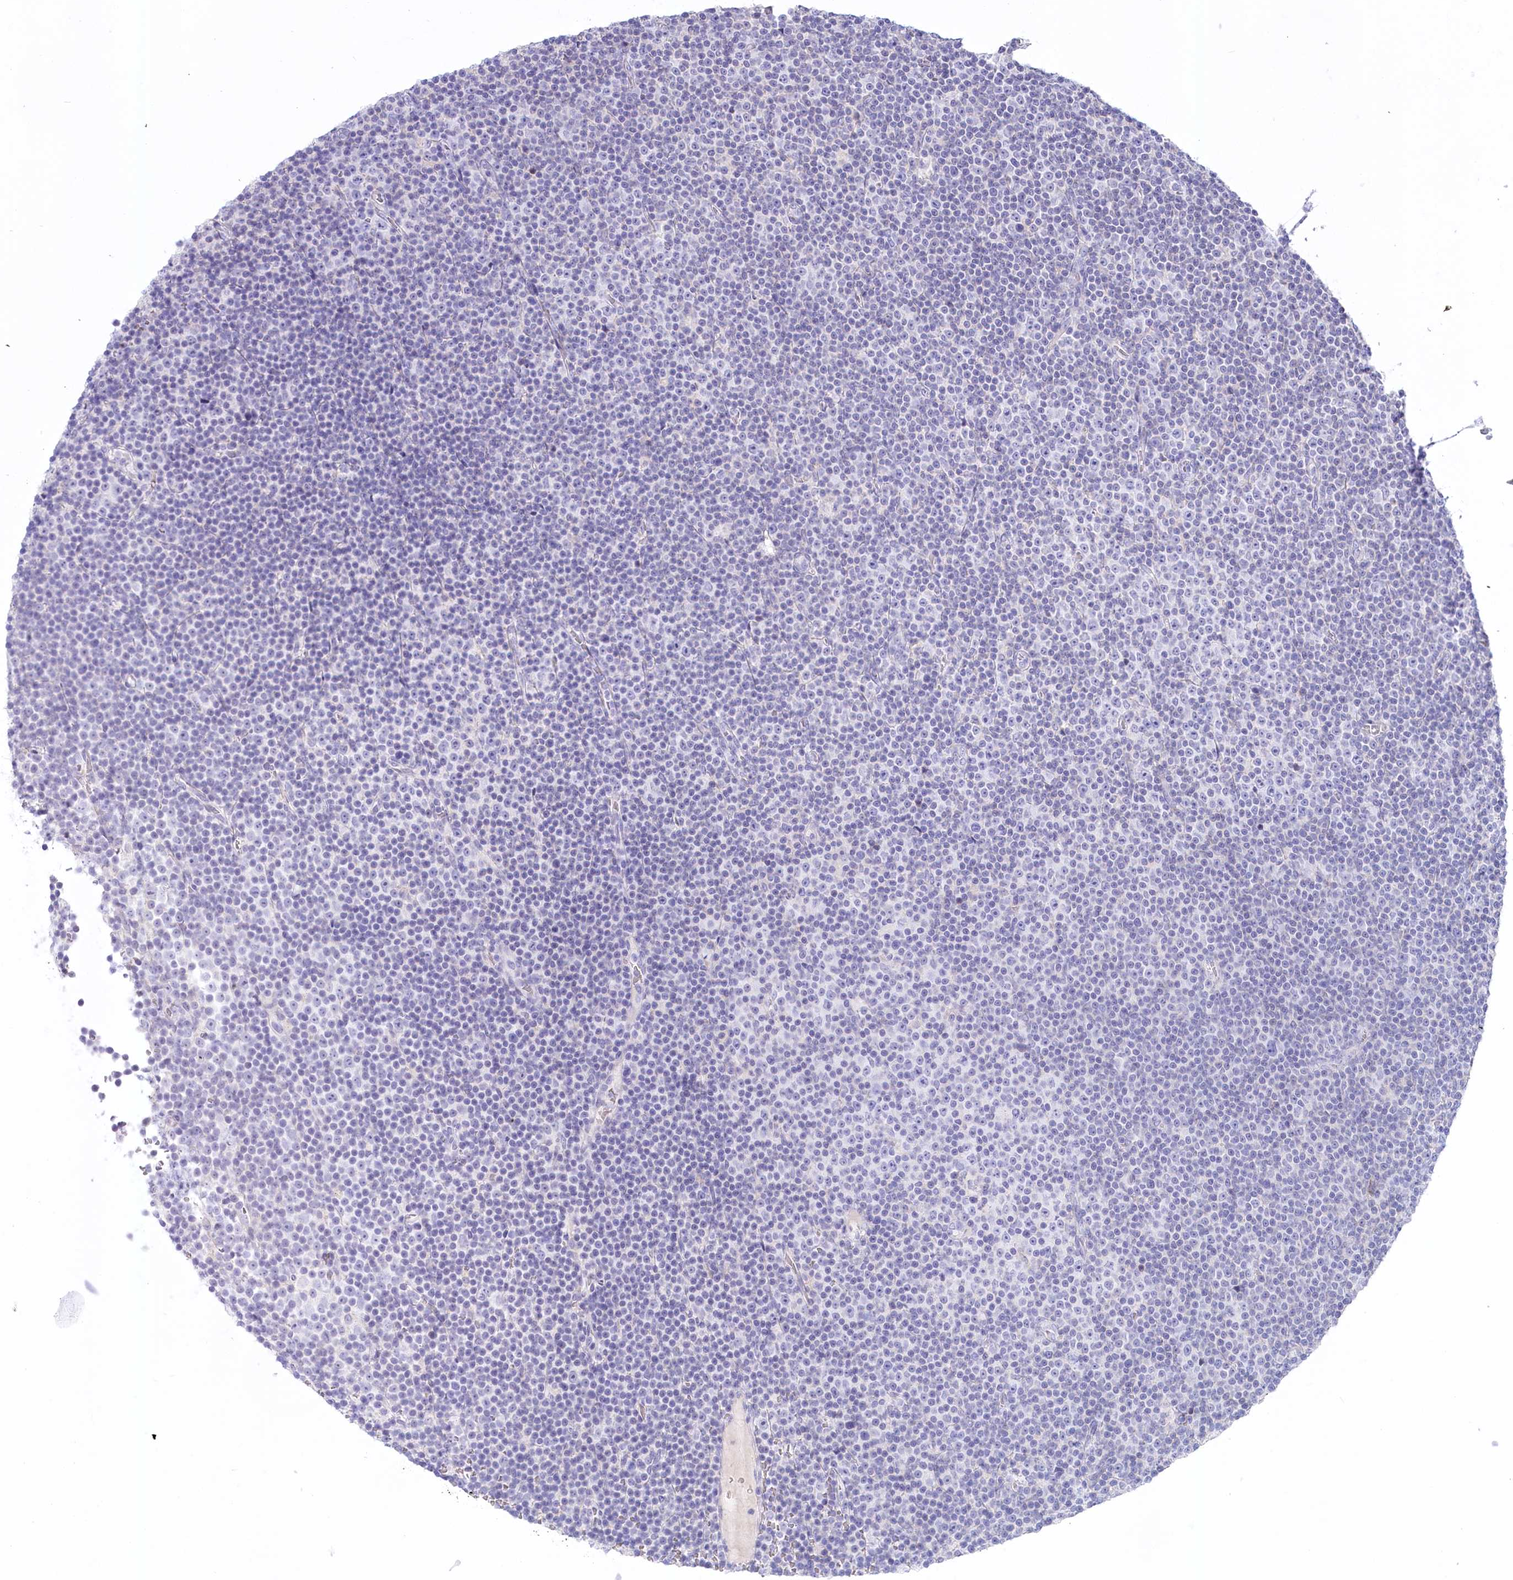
{"staining": {"intensity": "negative", "quantity": "none", "location": "none"}, "tissue": "lymphoma", "cell_type": "Tumor cells", "image_type": "cancer", "snomed": [{"axis": "morphology", "description": "Malignant lymphoma, non-Hodgkin's type, Low grade"}, {"axis": "topography", "description": "Lymph node"}], "caption": "A photomicrograph of lymphoma stained for a protein demonstrates no brown staining in tumor cells.", "gene": "MYOZ1", "patient": {"sex": "female", "age": 67}}